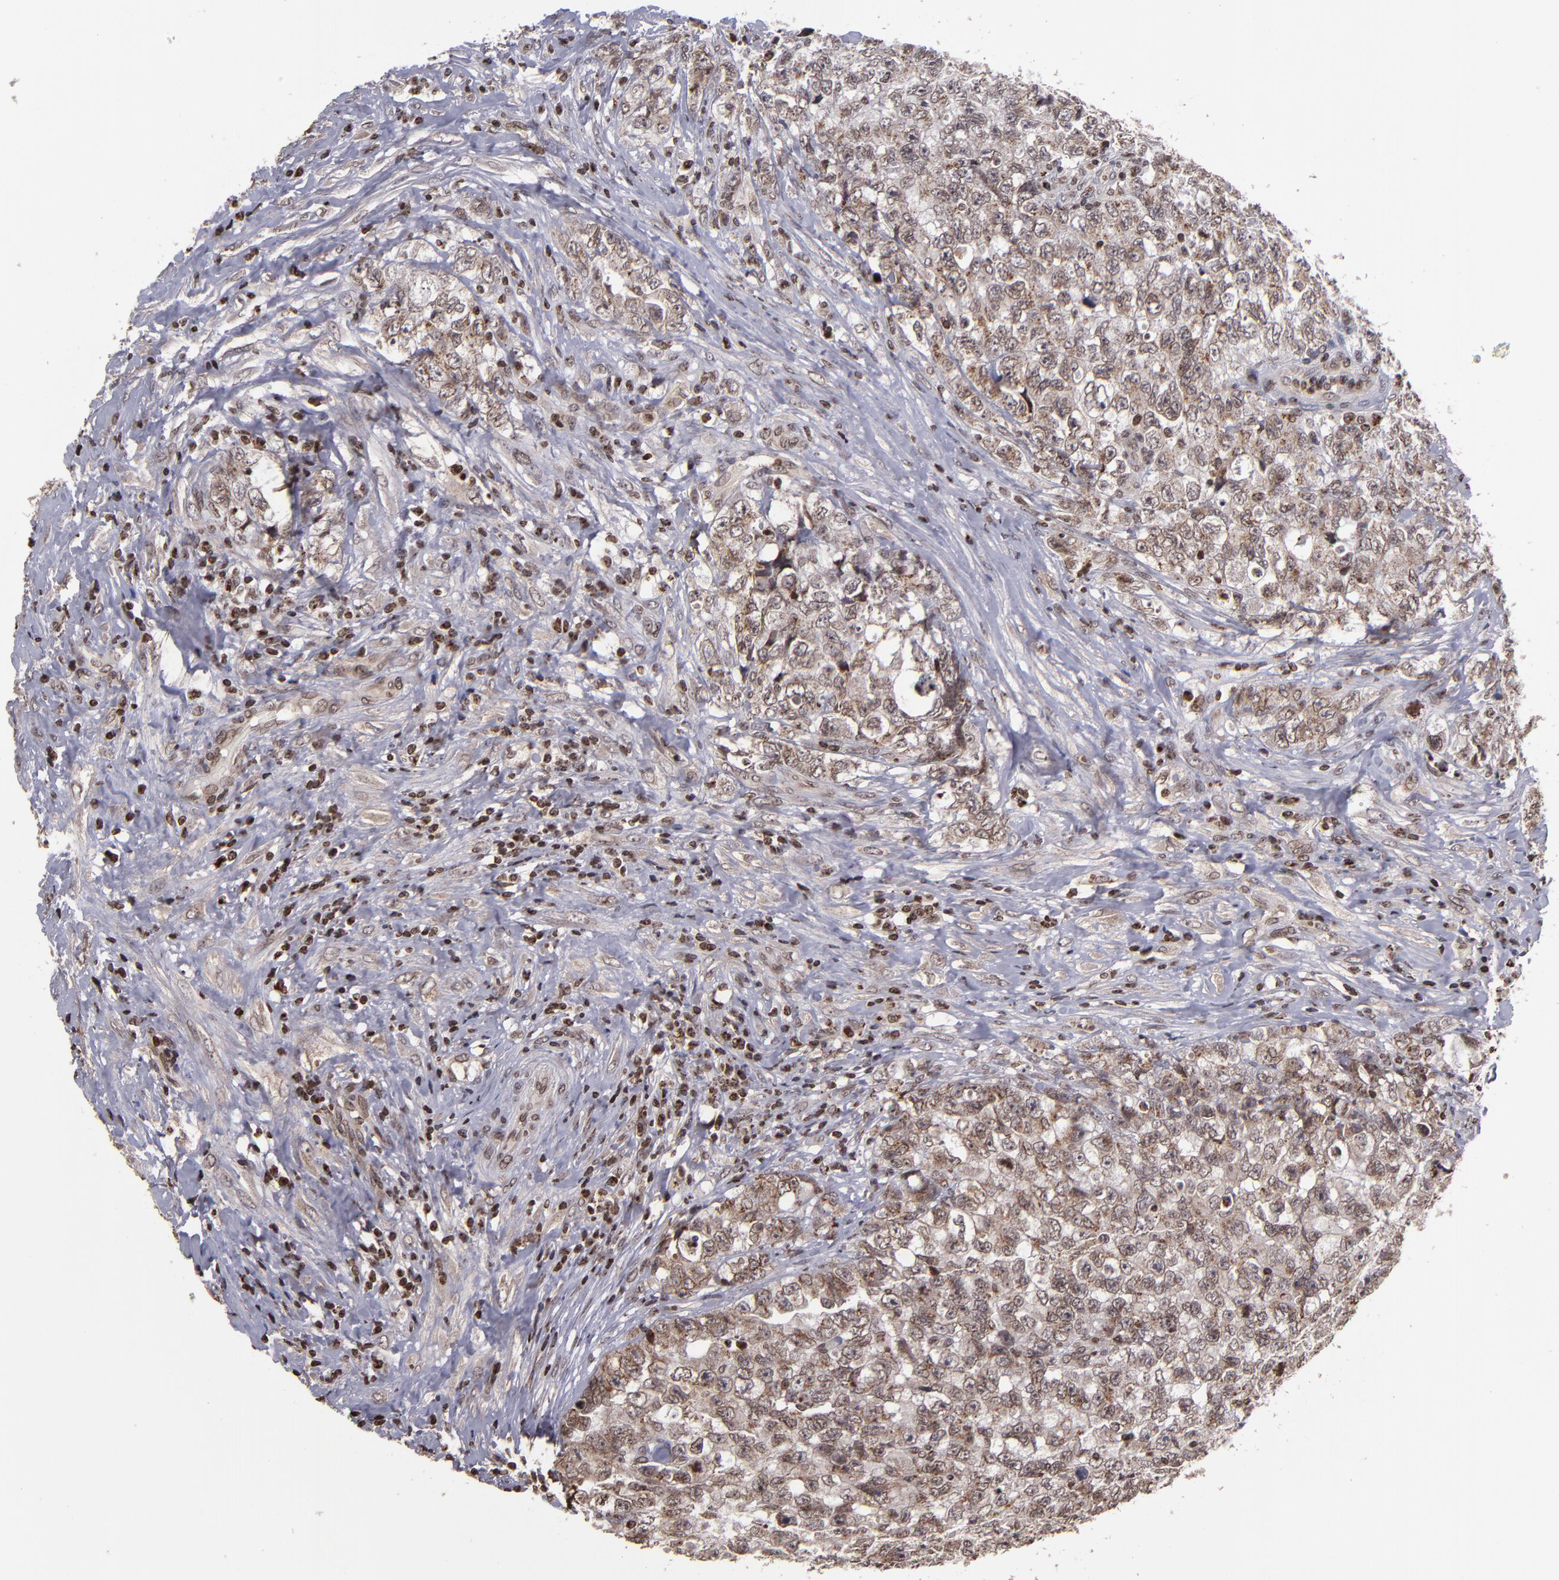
{"staining": {"intensity": "moderate", "quantity": ">75%", "location": "cytoplasmic/membranous,nuclear"}, "tissue": "testis cancer", "cell_type": "Tumor cells", "image_type": "cancer", "snomed": [{"axis": "morphology", "description": "Carcinoma, Embryonal, NOS"}, {"axis": "topography", "description": "Testis"}], "caption": "Immunohistochemical staining of human testis cancer (embryonal carcinoma) displays medium levels of moderate cytoplasmic/membranous and nuclear protein staining in about >75% of tumor cells.", "gene": "CSDC2", "patient": {"sex": "male", "age": 31}}